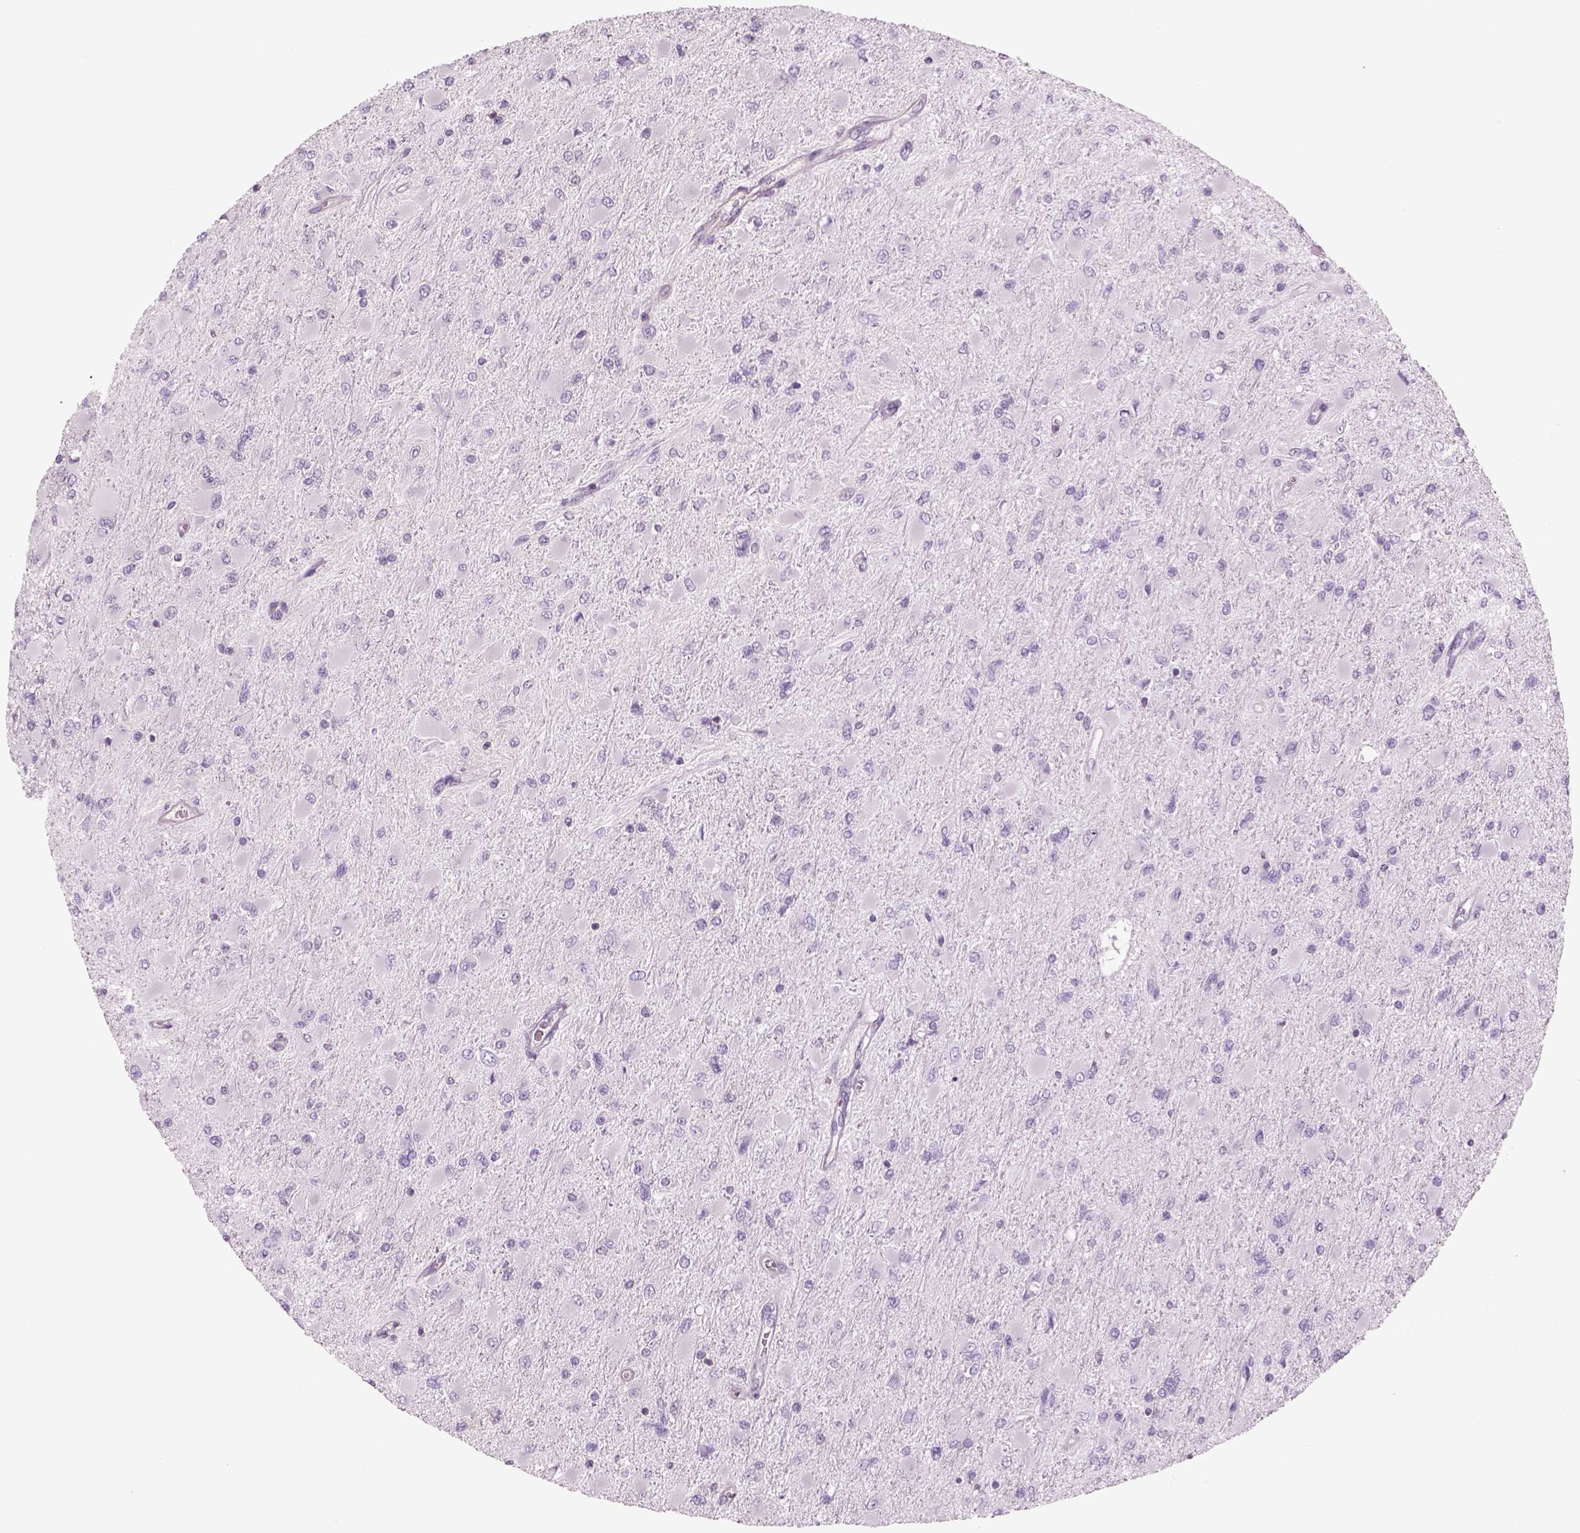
{"staining": {"intensity": "negative", "quantity": "none", "location": "none"}, "tissue": "glioma", "cell_type": "Tumor cells", "image_type": "cancer", "snomed": [{"axis": "morphology", "description": "Glioma, malignant, High grade"}, {"axis": "topography", "description": "Cerebral cortex"}], "caption": "Glioma stained for a protein using IHC reveals no staining tumor cells.", "gene": "SLC1A7", "patient": {"sex": "female", "age": 36}}